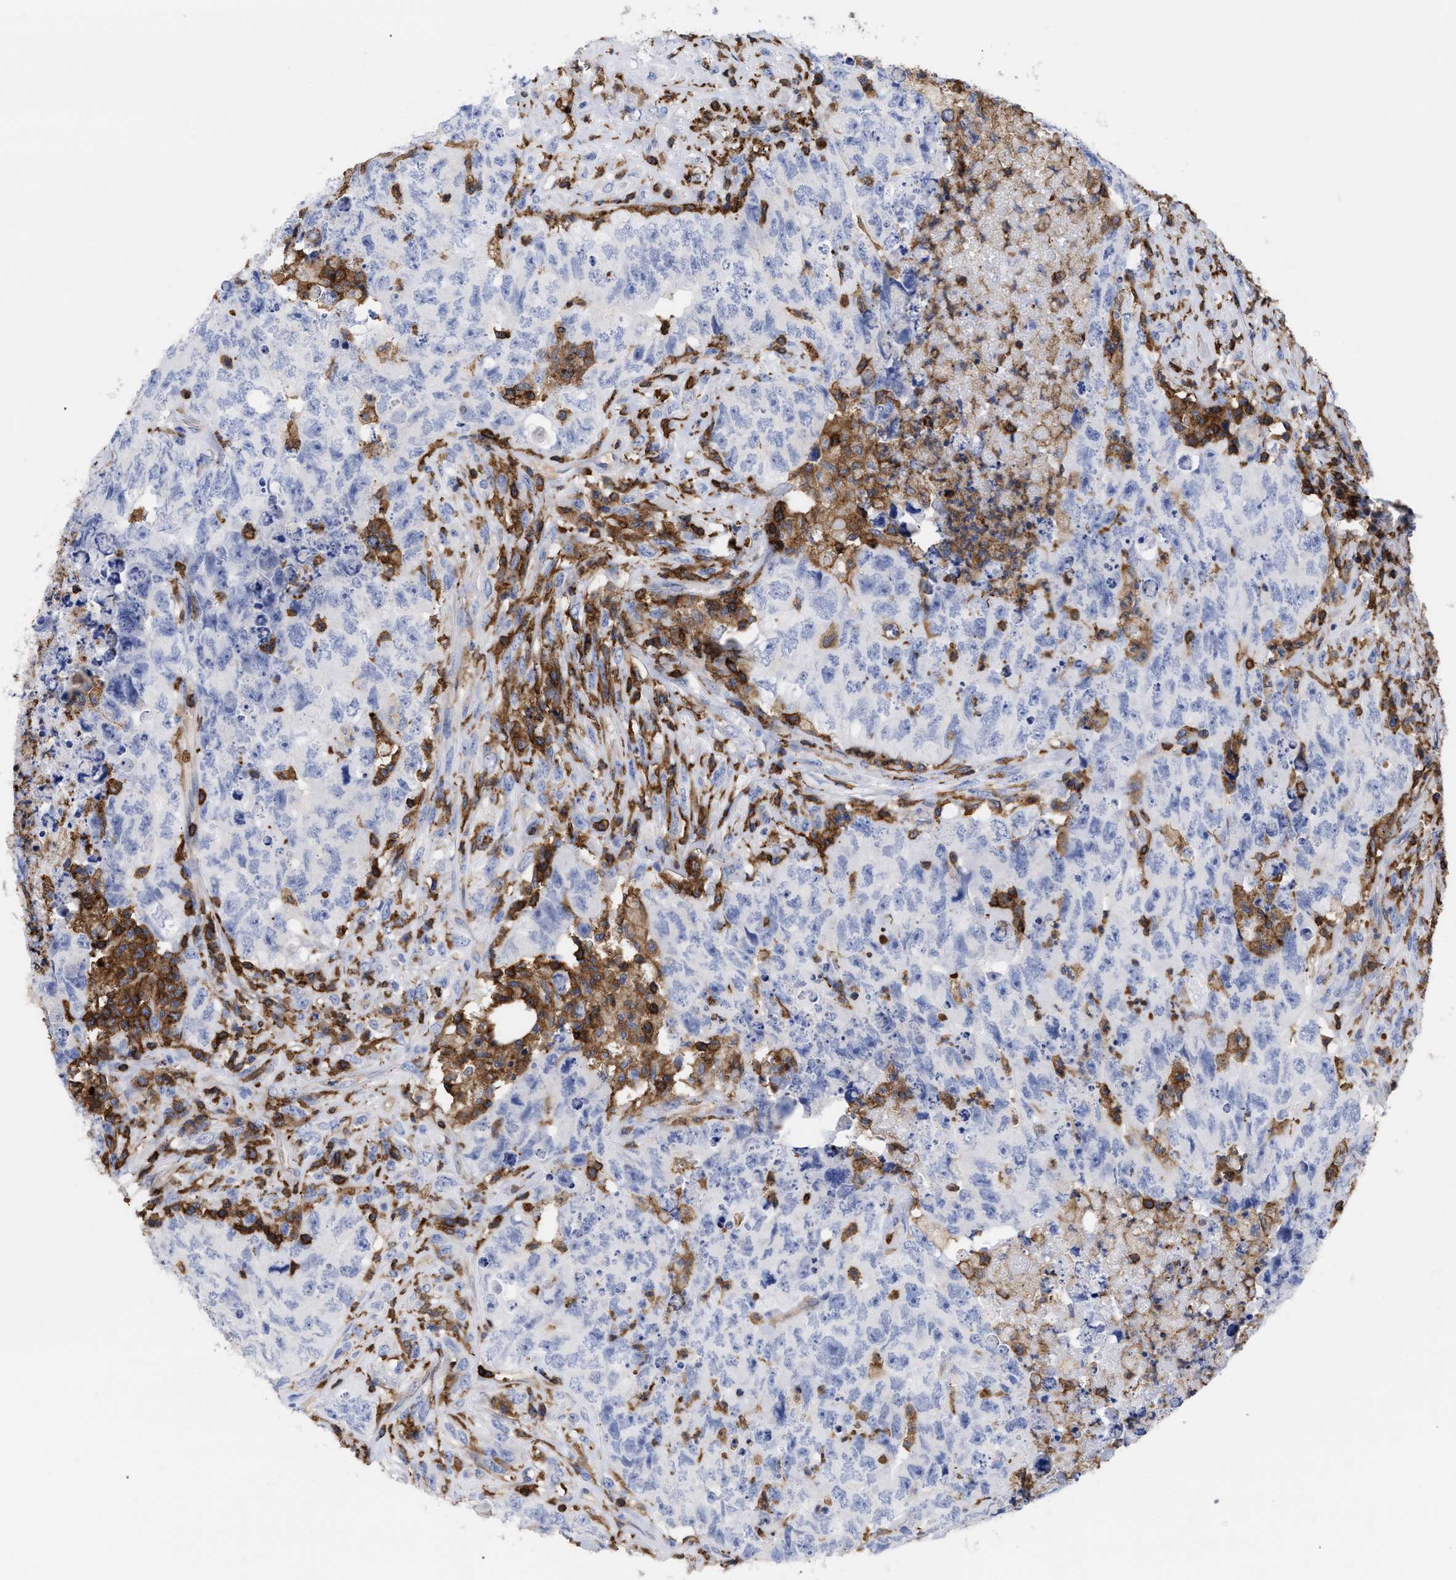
{"staining": {"intensity": "negative", "quantity": "none", "location": "none"}, "tissue": "testis cancer", "cell_type": "Tumor cells", "image_type": "cancer", "snomed": [{"axis": "morphology", "description": "Carcinoma, Embryonal, NOS"}, {"axis": "topography", "description": "Testis"}], "caption": "Tumor cells are negative for protein expression in human testis cancer.", "gene": "HCLS1", "patient": {"sex": "male", "age": 32}}